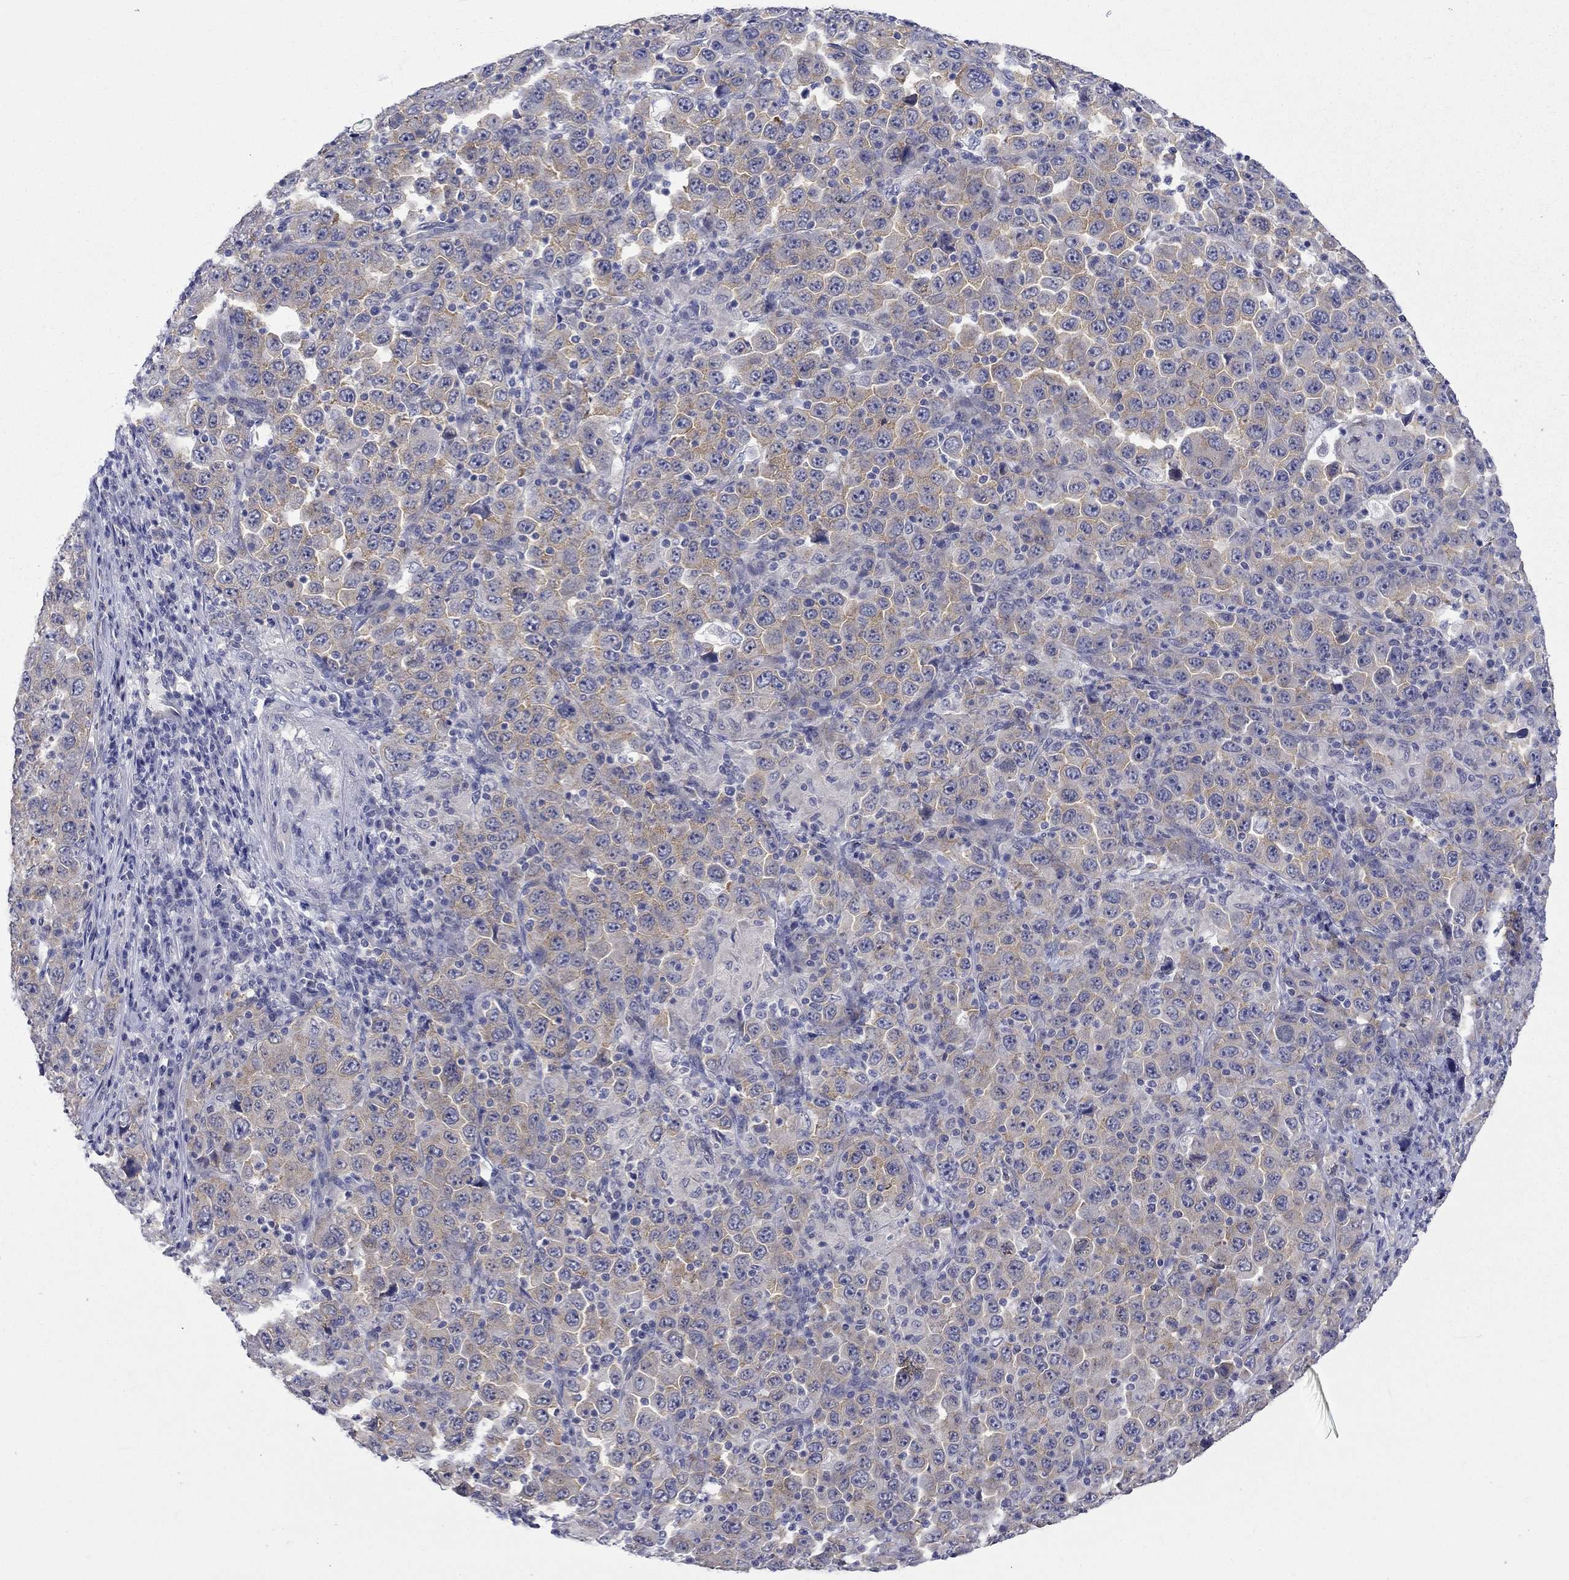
{"staining": {"intensity": "weak", "quantity": "25%-75%", "location": "cytoplasmic/membranous"}, "tissue": "stomach cancer", "cell_type": "Tumor cells", "image_type": "cancer", "snomed": [{"axis": "morphology", "description": "Normal tissue, NOS"}, {"axis": "morphology", "description": "Adenocarcinoma, NOS"}, {"axis": "topography", "description": "Stomach, upper"}, {"axis": "topography", "description": "Stomach"}], "caption": "Tumor cells demonstrate low levels of weak cytoplasmic/membranous expression in about 25%-75% of cells in stomach adenocarcinoma. The staining is performed using DAB (3,3'-diaminobenzidine) brown chromogen to label protein expression. The nuclei are counter-stained blue using hematoxylin.", "gene": "CERS1", "patient": {"sex": "male", "age": 59}}